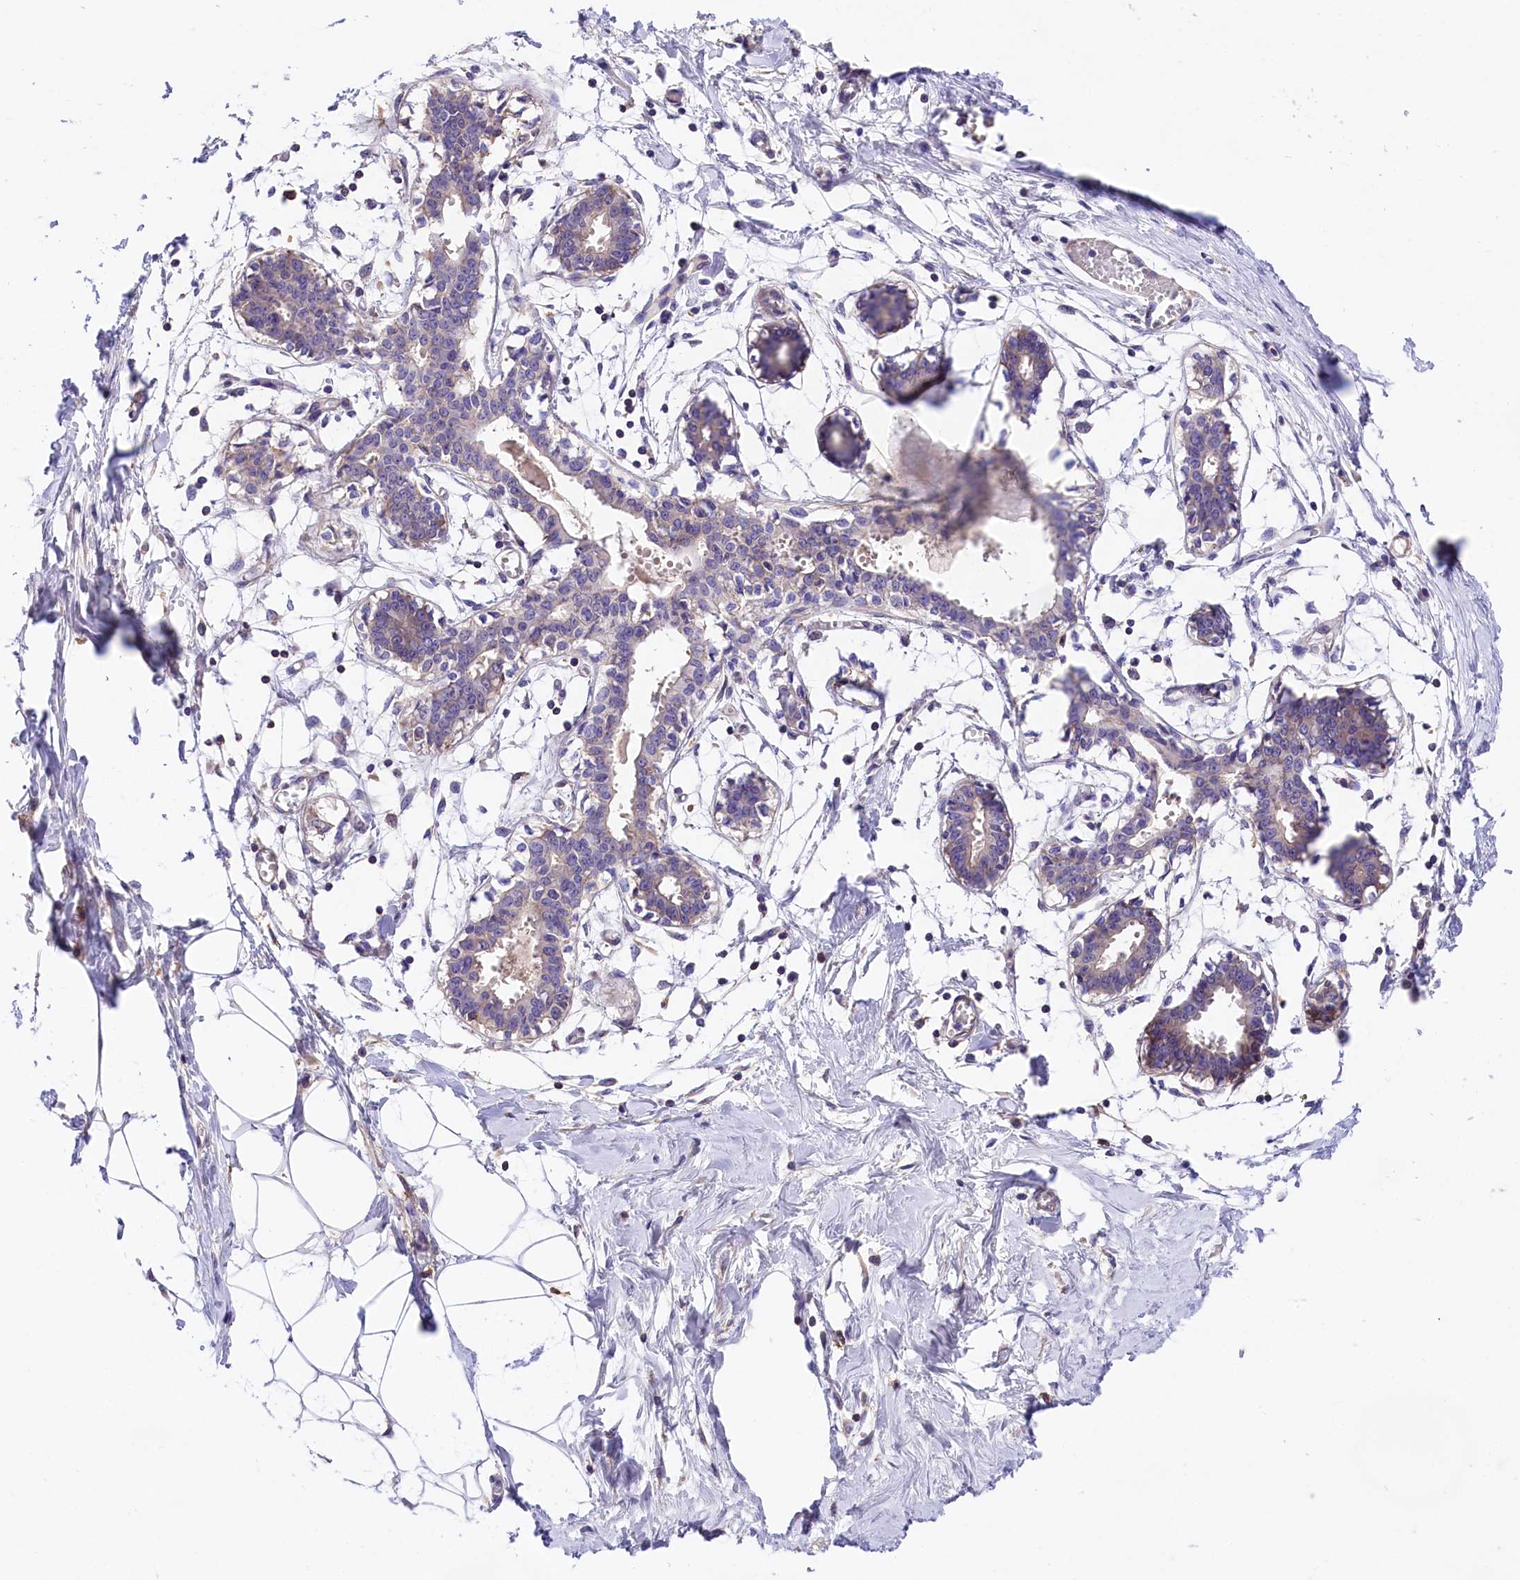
{"staining": {"intensity": "negative", "quantity": "none", "location": "none"}, "tissue": "breast", "cell_type": "Adipocytes", "image_type": "normal", "snomed": [{"axis": "morphology", "description": "Normal tissue, NOS"}, {"axis": "topography", "description": "Breast"}], "caption": "A high-resolution micrograph shows immunohistochemistry staining of normal breast, which exhibits no significant positivity in adipocytes.", "gene": "OAS3", "patient": {"sex": "female", "age": 27}}